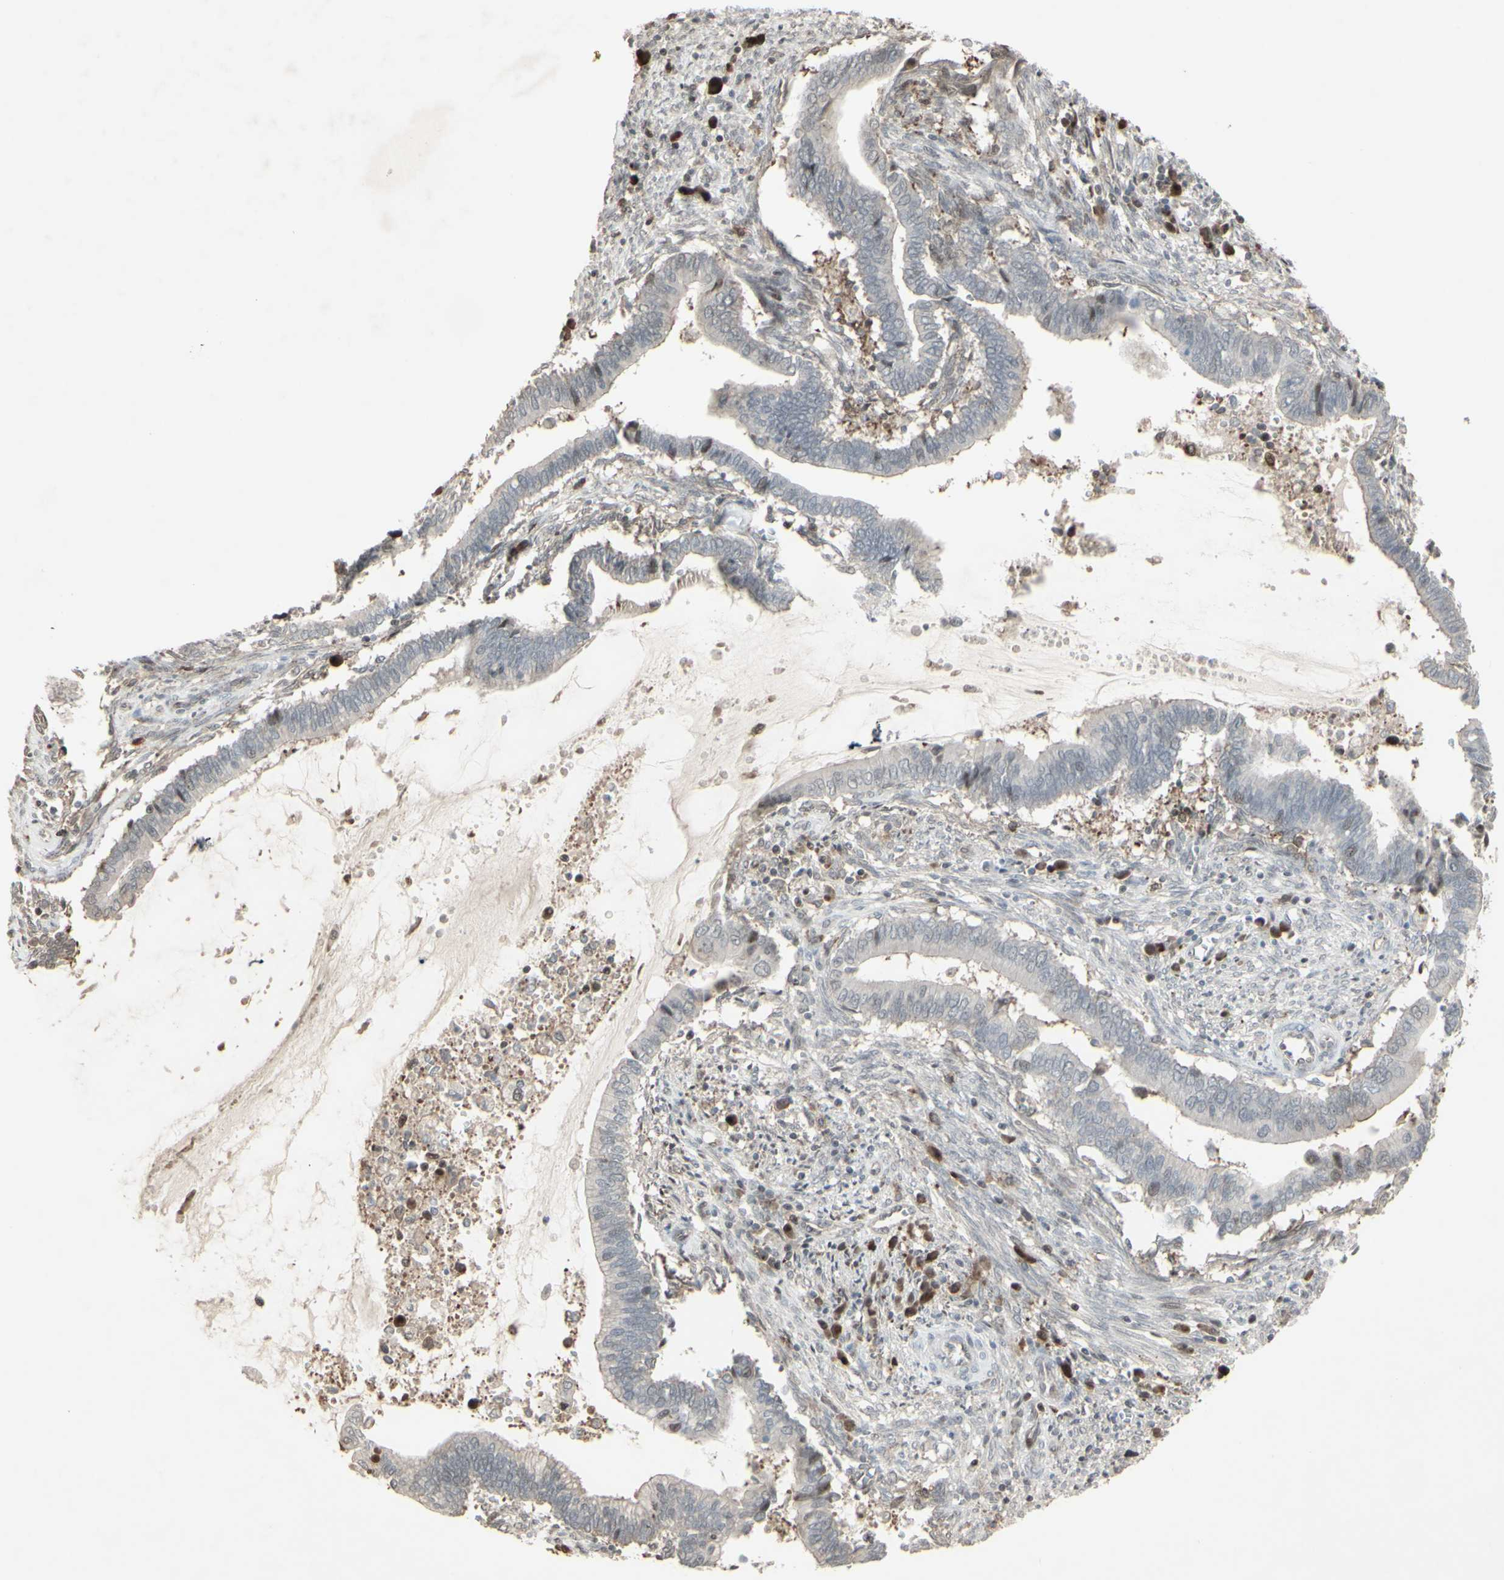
{"staining": {"intensity": "negative", "quantity": "none", "location": "none"}, "tissue": "cervical cancer", "cell_type": "Tumor cells", "image_type": "cancer", "snomed": [{"axis": "morphology", "description": "Adenocarcinoma, NOS"}, {"axis": "topography", "description": "Cervix"}], "caption": "Tumor cells are negative for protein expression in human cervical cancer.", "gene": "CD33", "patient": {"sex": "female", "age": 44}}